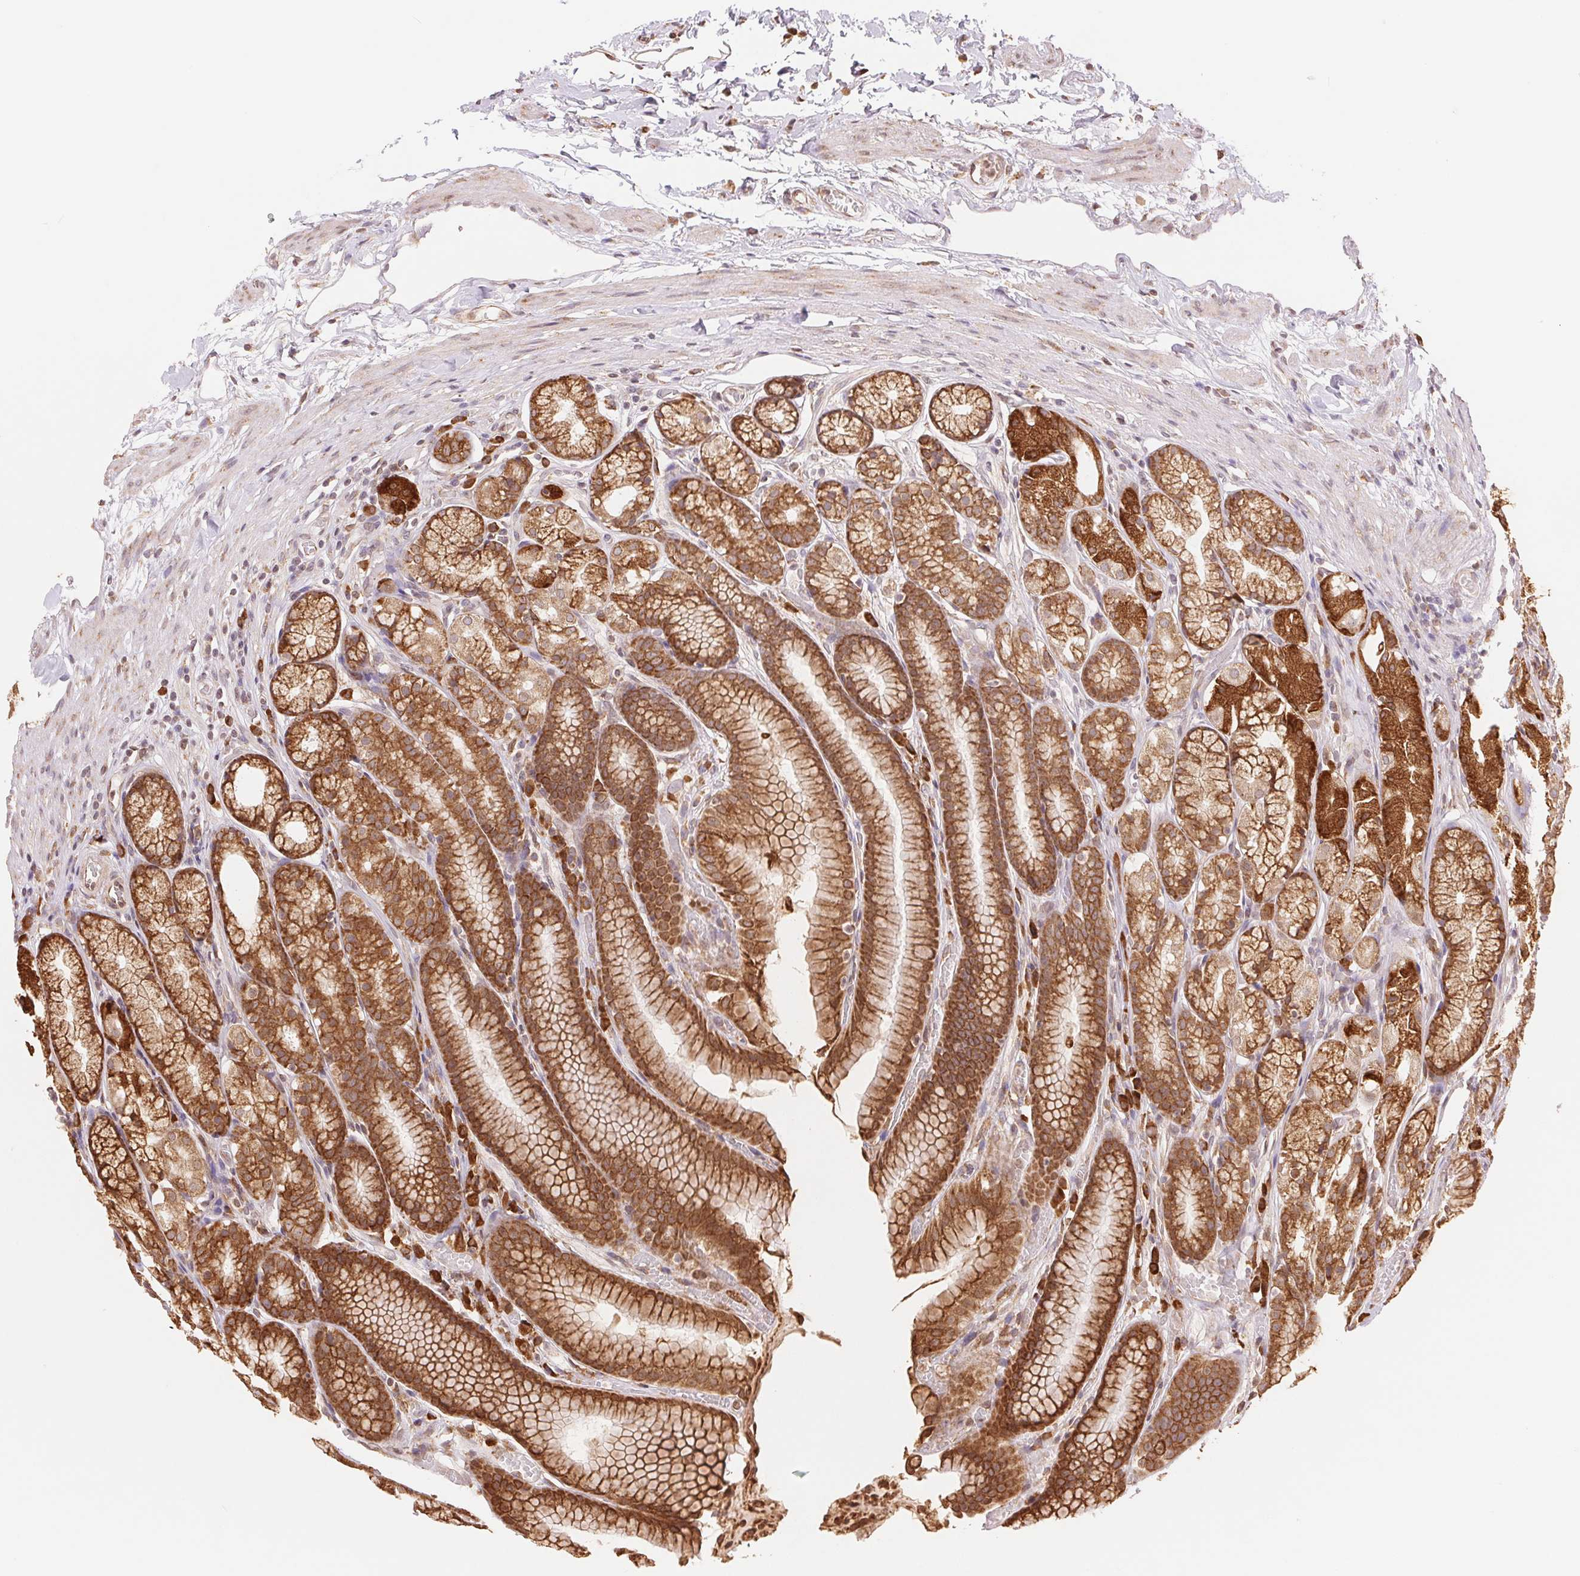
{"staining": {"intensity": "moderate", "quantity": ">75%", "location": "cytoplasmic/membranous"}, "tissue": "stomach", "cell_type": "Glandular cells", "image_type": "normal", "snomed": [{"axis": "morphology", "description": "Normal tissue, NOS"}, {"axis": "topography", "description": "Stomach"}], "caption": "Moderate cytoplasmic/membranous staining is seen in about >75% of glandular cells in unremarkable stomach.", "gene": "RPN1", "patient": {"sex": "male", "age": 70}}